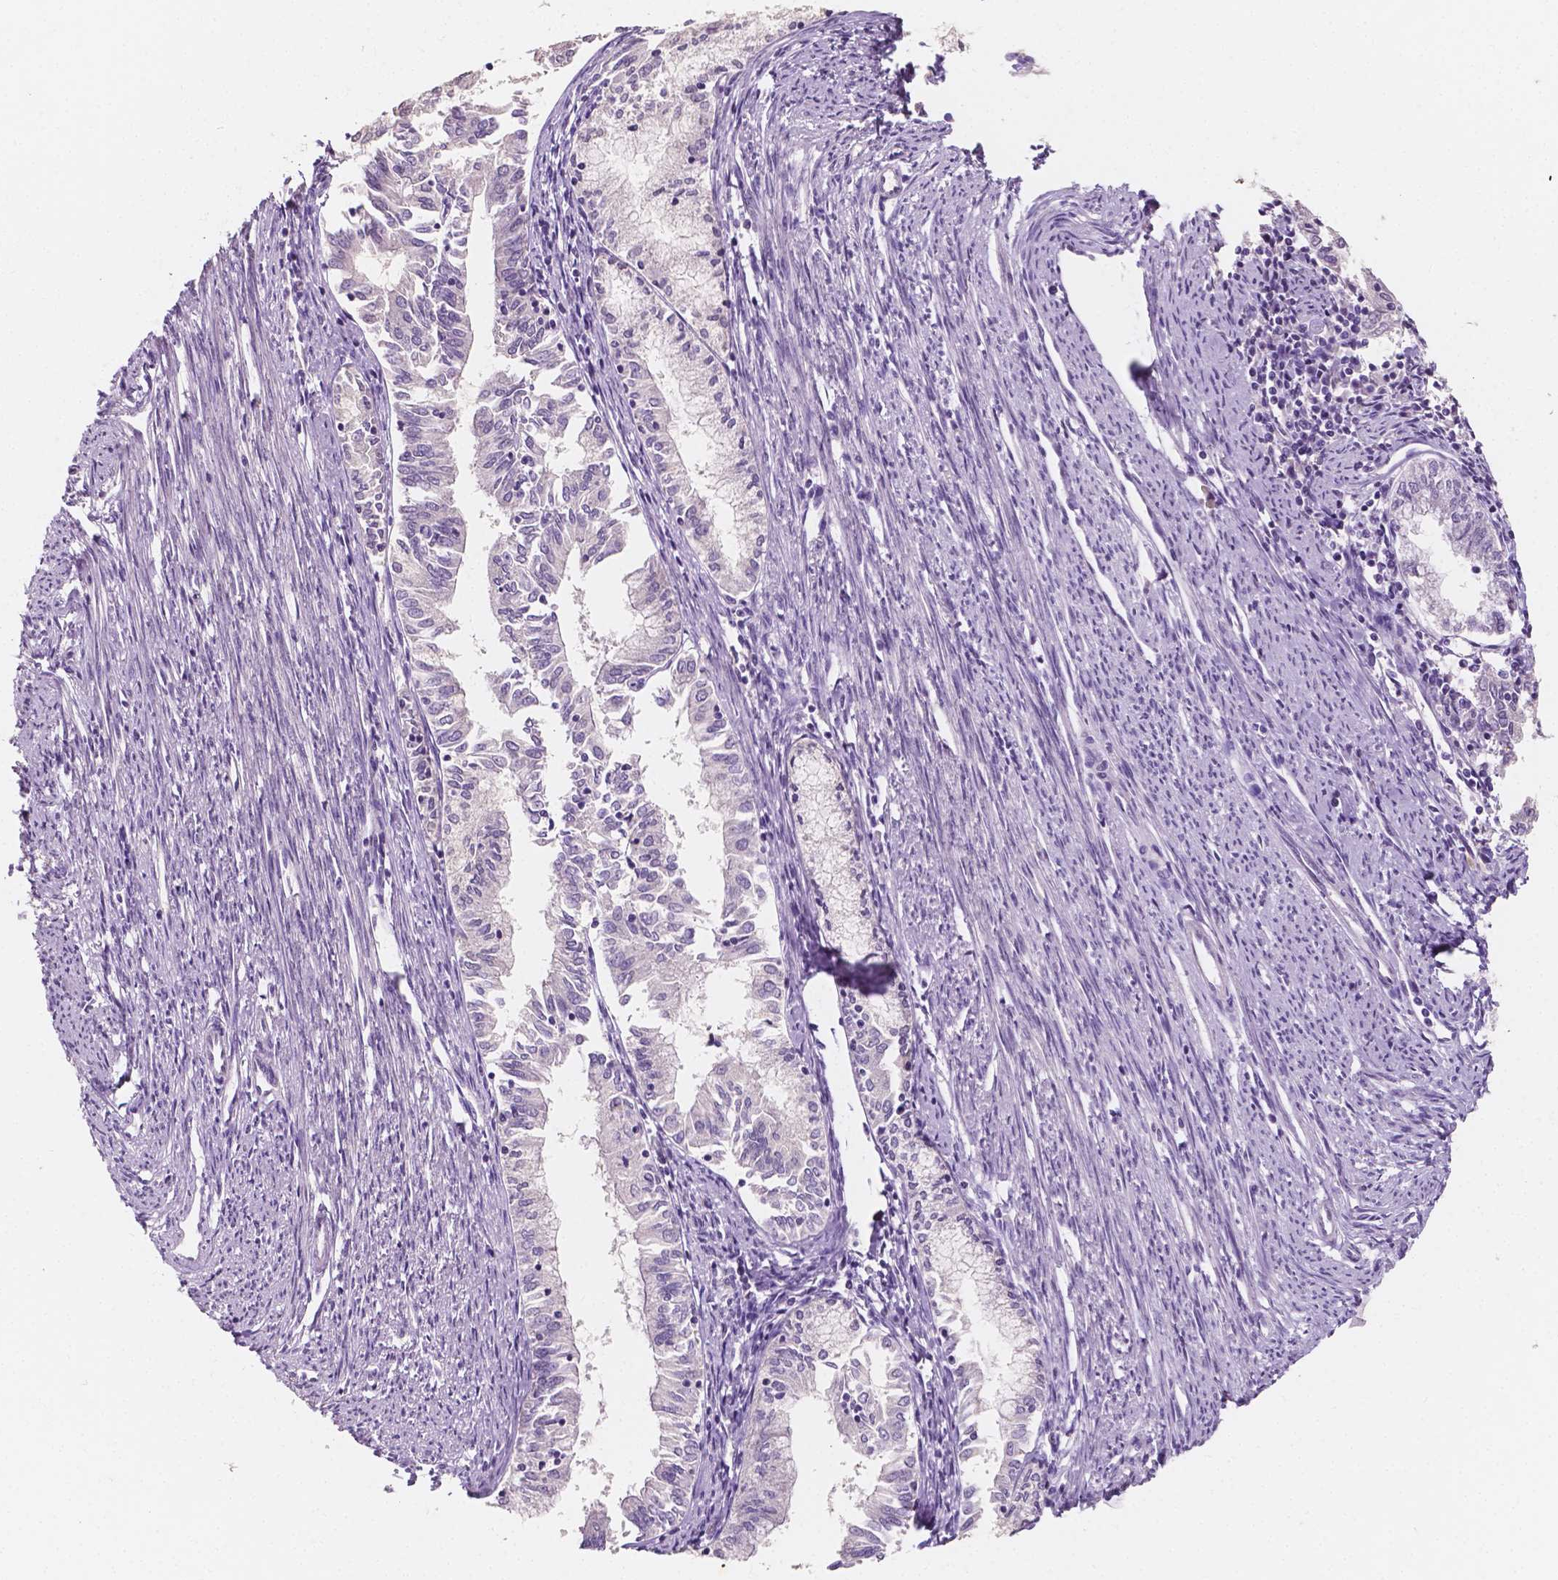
{"staining": {"intensity": "negative", "quantity": "none", "location": "none"}, "tissue": "endometrial cancer", "cell_type": "Tumor cells", "image_type": "cancer", "snomed": [{"axis": "morphology", "description": "Adenocarcinoma, NOS"}, {"axis": "topography", "description": "Endometrium"}], "caption": "Immunohistochemical staining of endometrial cancer (adenocarcinoma) displays no significant expression in tumor cells.", "gene": "TAL1", "patient": {"sex": "female", "age": 79}}